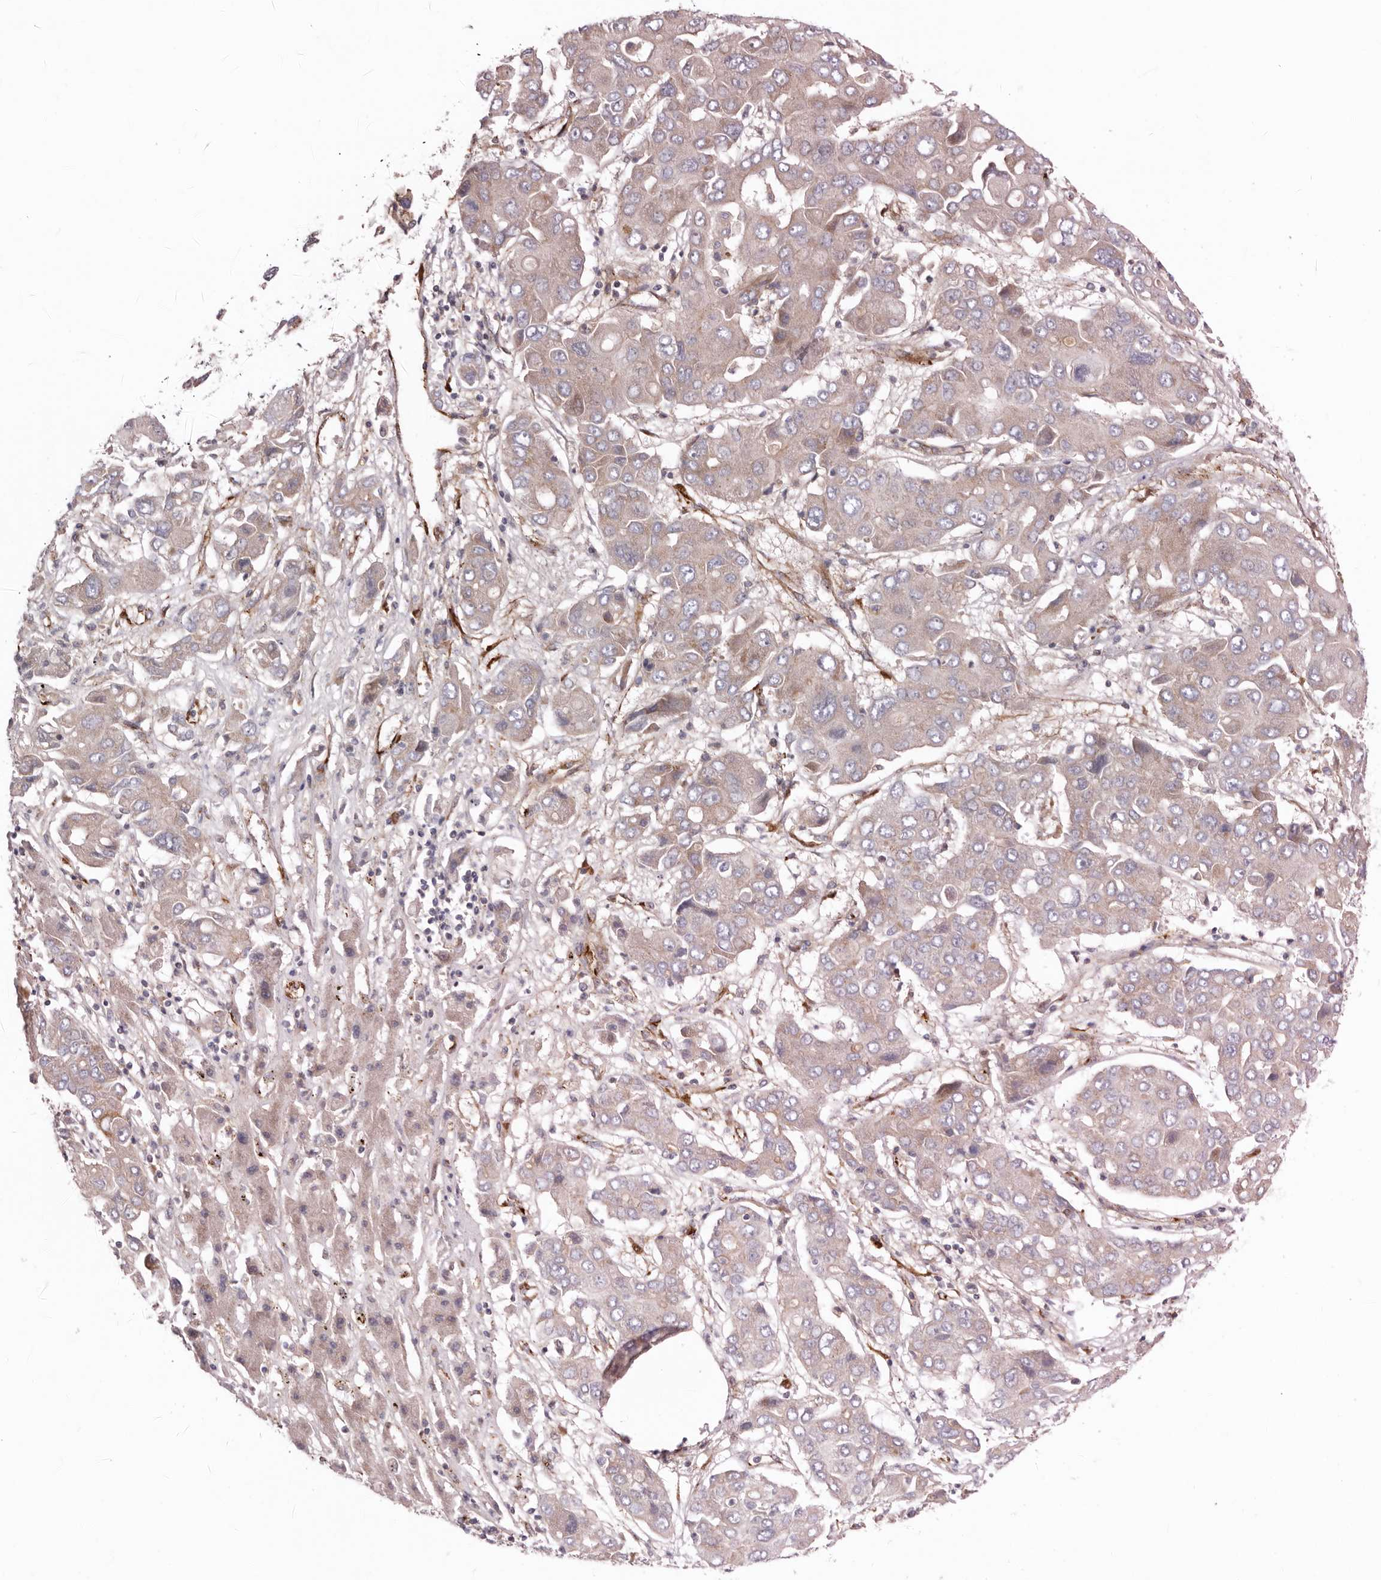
{"staining": {"intensity": "negative", "quantity": "none", "location": "none"}, "tissue": "liver cancer", "cell_type": "Tumor cells", "image_type": "cancer", "snomed": [{"axis": "morphology", "description": "Cholangiocarcinoma"}, {"axis": "topography", "description": "Liver"}], "caption": "This photomicrograph is of liver cancer stained with immunohistochemistry to label a protein in brown with the nuclei are counter-stained blue. There is no staining in tumor cells.", "gene": "LUZP1", "patient": {"sex": "male", "age": 67}}